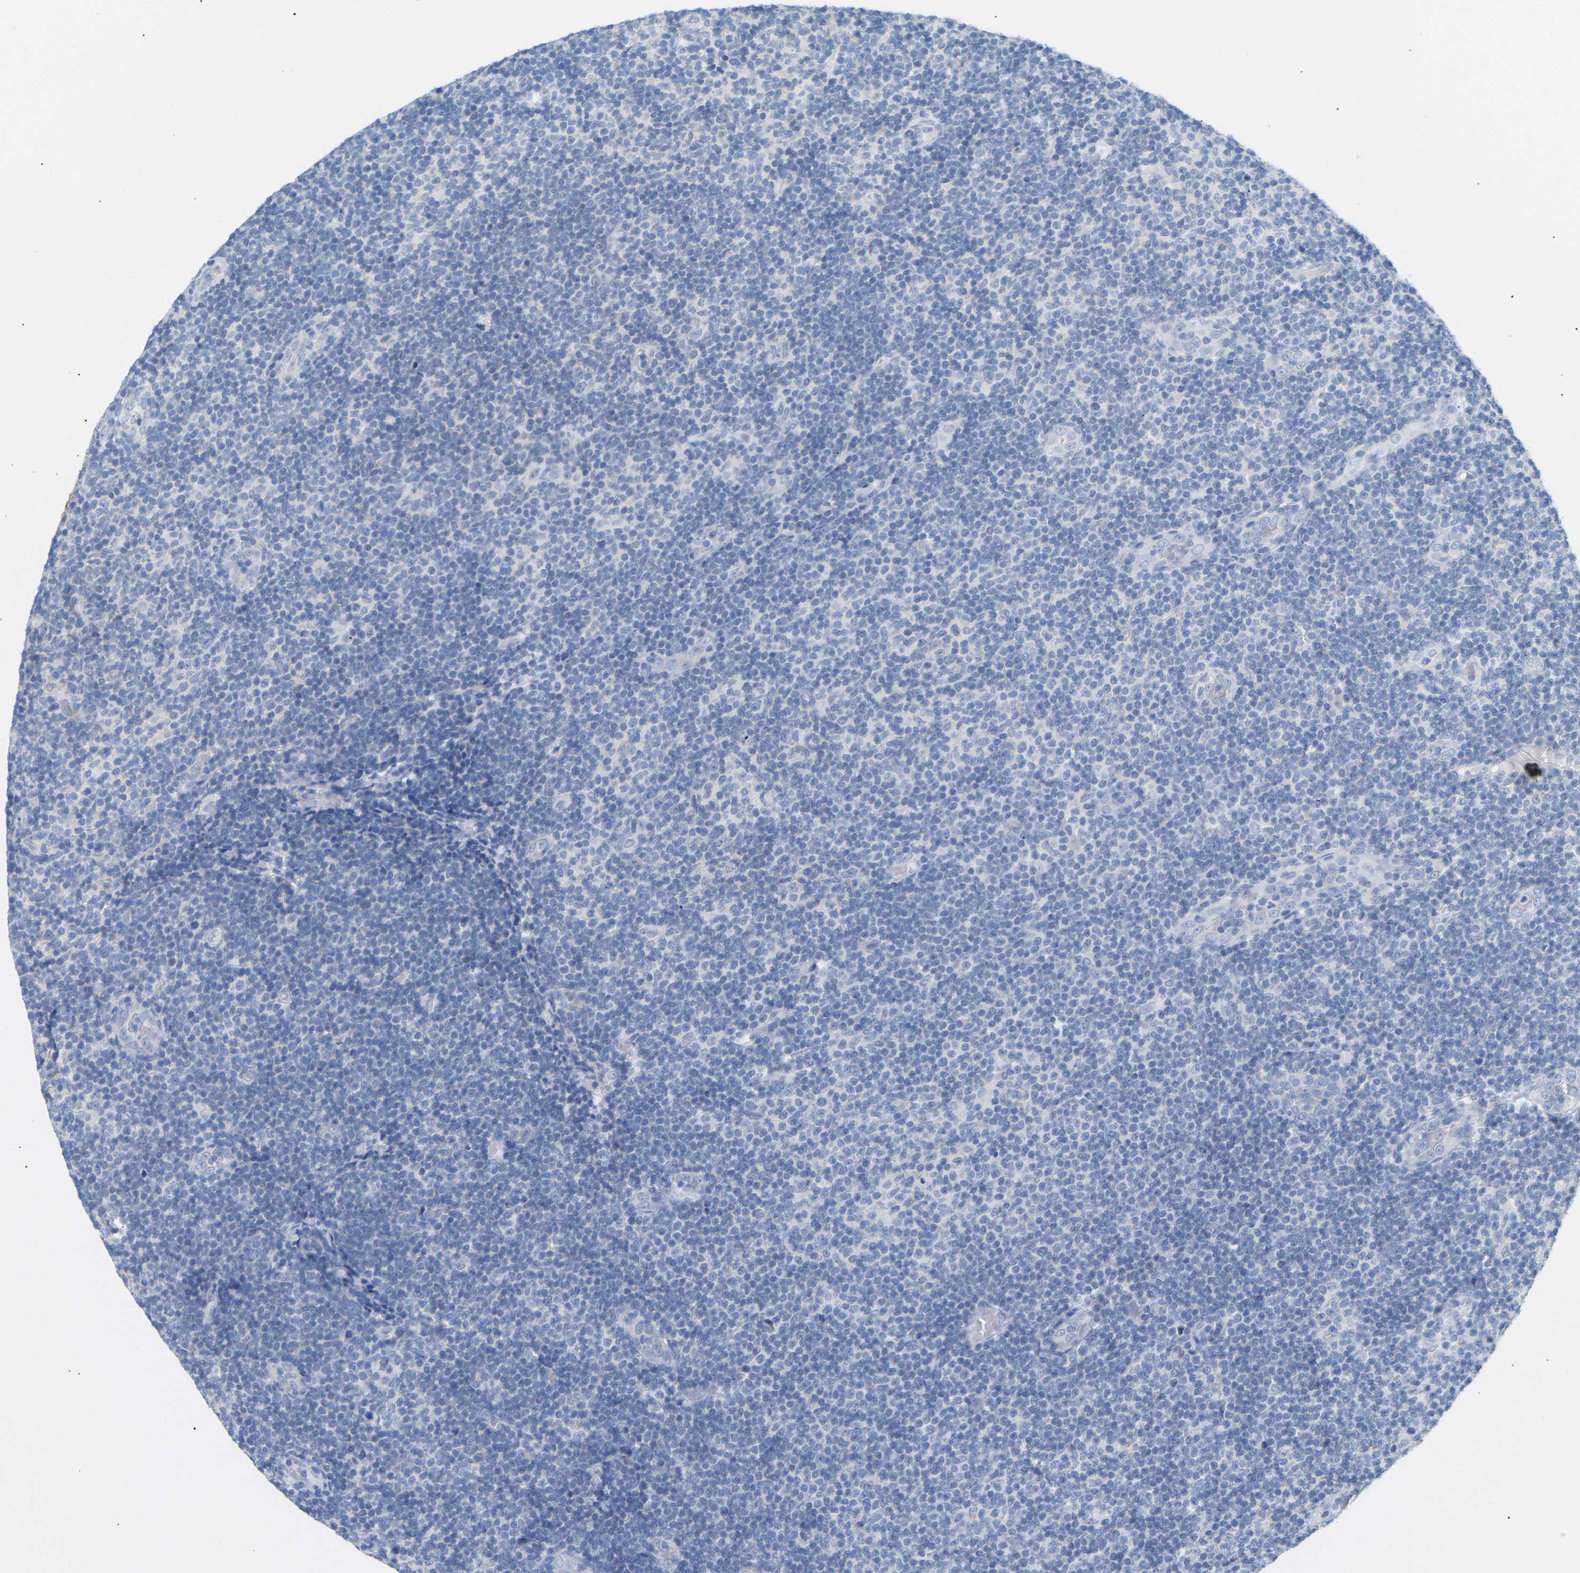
{"staining": {"intensity": "negative", "quantity": "none", "location": "none"}, "tissue": "lymphoma", "cell_type": "Tumor cells", "image_type": "cancer", "snomed": [{"axis": "morphology", "description": "Malignant lymphoma, non-Hodgkin's type, Low grade"}, {"axis": "topography", "description": "Lymph node"}], "caption": "DAB immunohistochemical staining of human low-grade malignant lymphoma, non-Hodgkin's type demonstrates no significant positivity in tumor cells.", "gene": "PEX1", "patient": {"sex": "male", "age": 83}}